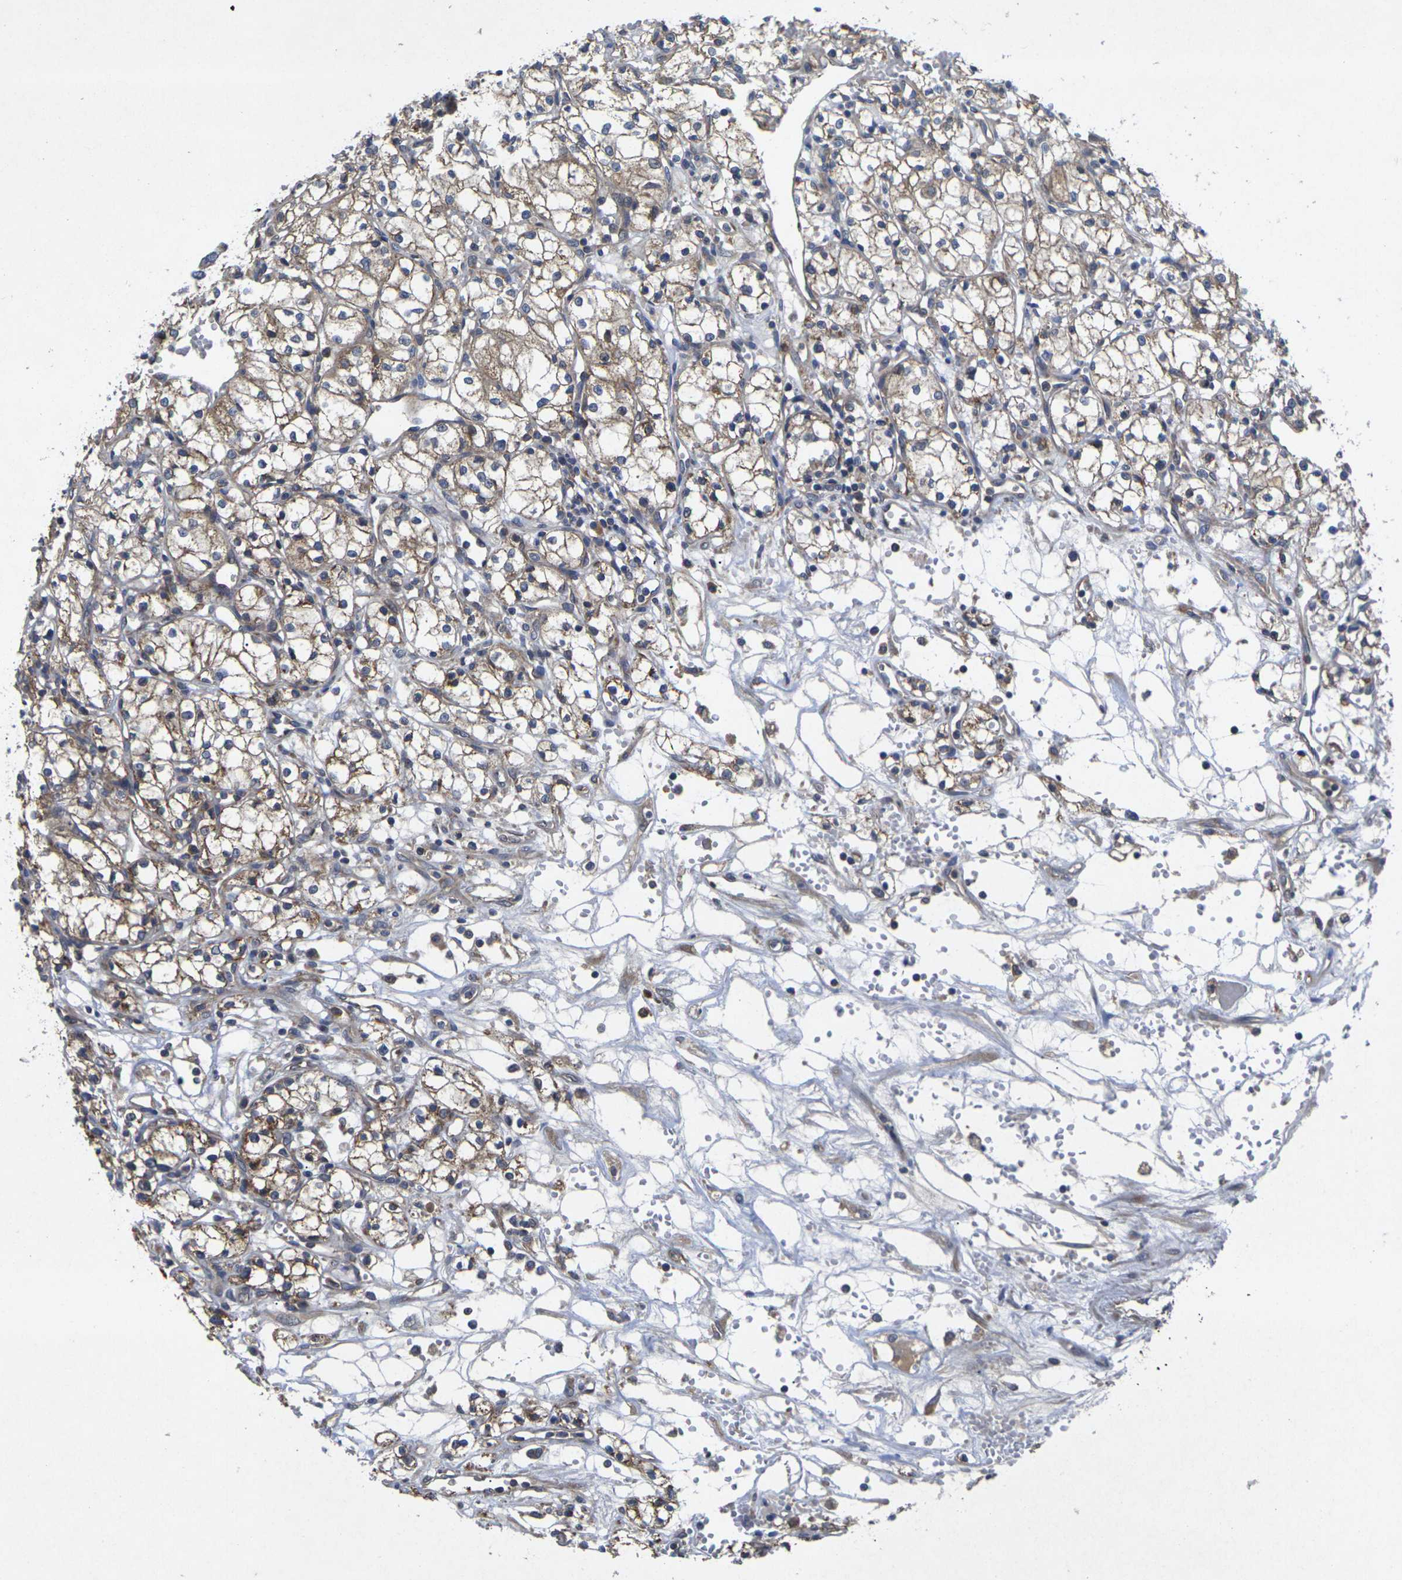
{"staining": {"intensity": "moderate", "quantity": ">75%", "location": "cytoplasmic/membranous"}, "tissue": "renal cancer", "cell_type": "Tumor cells", "image_type": "cancer", "snomed": [{"axis": "morphology", "description": "Normal tissue, NOS"}, {"axis": "morphology", "description": "Adenocarcinoma, NOS"}, {"axis": "topography", "description": "Kidney"}], "caption": "Moderate cytoplasmic/membranous protein staining is identified in about >75% of tumor cells in adenocarcinoma (renal).", "gene": "KIF1B", "patient": {"sex": "male", "age": 59}}